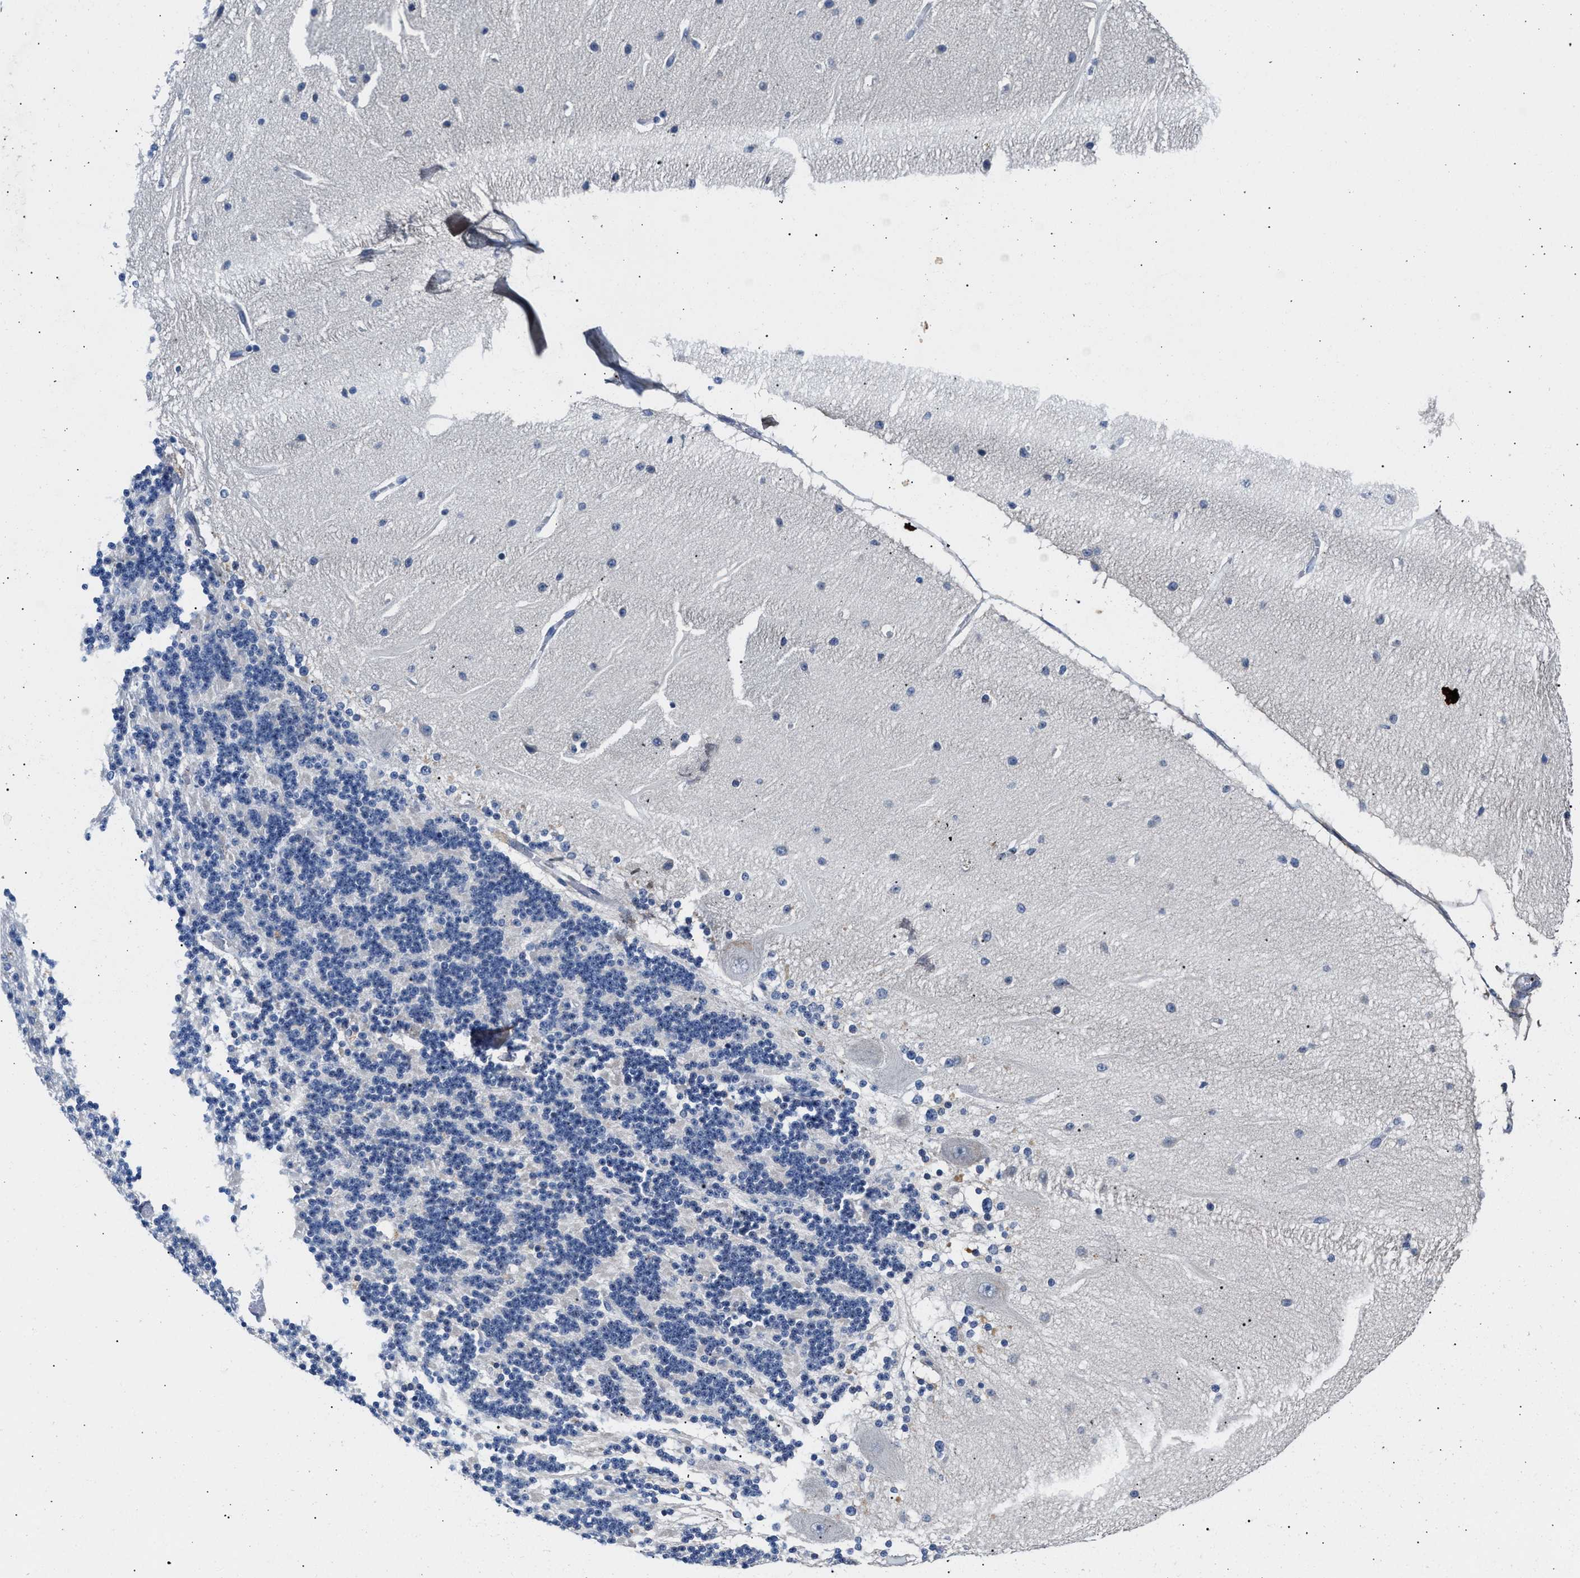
{"staining": {"intensity": "negative", "quantity": "none", "location": "none"}, "tissue": "cerebellum", "cell_type": "Cells in granular layer", "image_type": "normal", "snomed": [{"axis": "morphology", "description": "Normal tissue, NOS"}, {"axis": "topography", "description": "Cerebellum"}], "caption": "Immunohistochemistry (IHC) micrograph of unremarkable cerebellum stained for a protein (brown), which shows no expression in cells in granular layer.", "gene": "ACTL7B", "patient": {"sex": "female", "age": 54}}